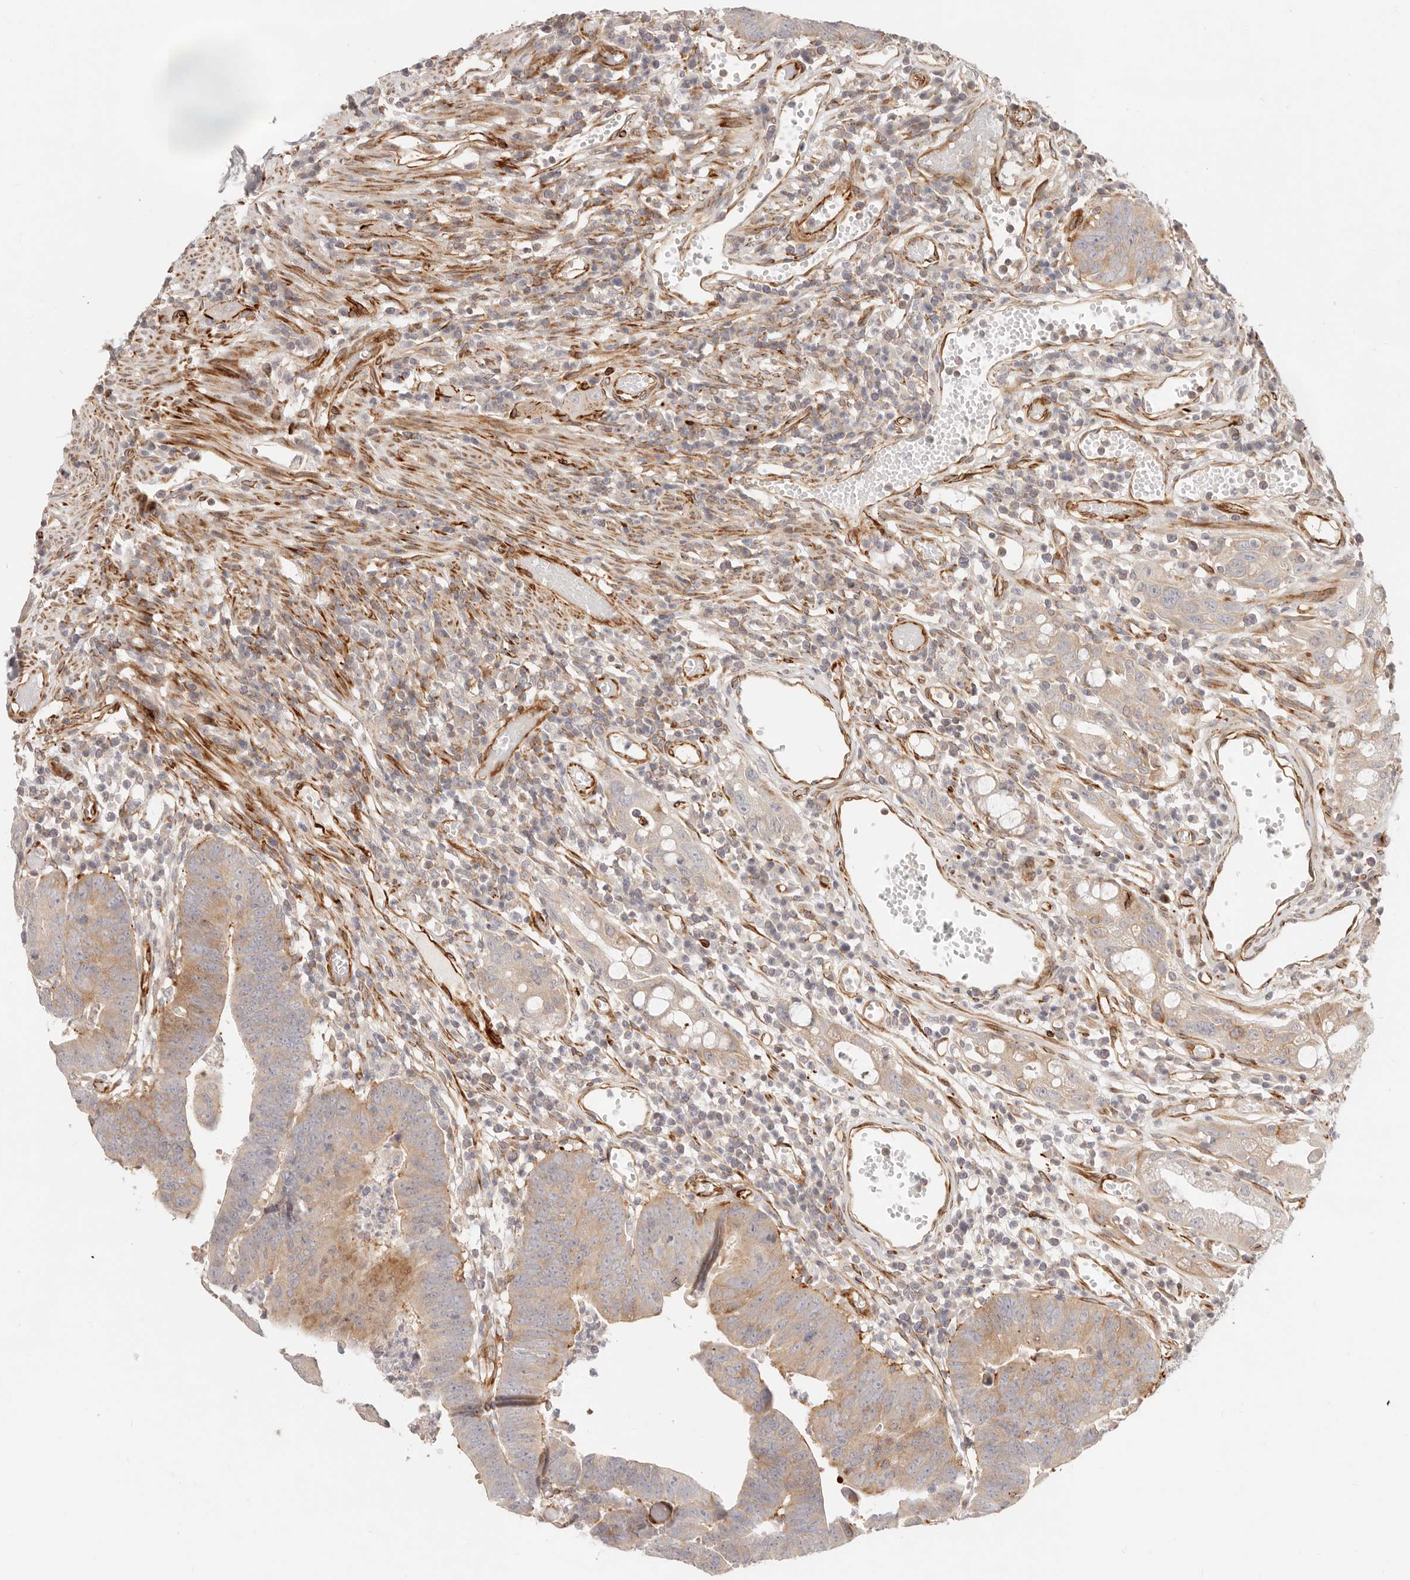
{"staining": {"intensity": "moderate", "quantity": ">75%", "location": "cytoplasmic/membranous"}, "tissue": "colorectal cancer", "cell_type": "Tumor cells", "image_type": "cancer", "snomed": [{"axis": "morphology", "description": "Adenocarcinoma, NOS"}, {"axis": "topography", "description": "Rectum"}], "caption": "This photomicrograph demonstrates colorectal cancer stained with IHC to label a protein in brown. The cytoplasmic/membranous of tumor cells show moderate positivity for the protein. Nuclei are counter-stained blue.", "gene": "SASS6", "patient": {"sex": "female", "age": 65}}